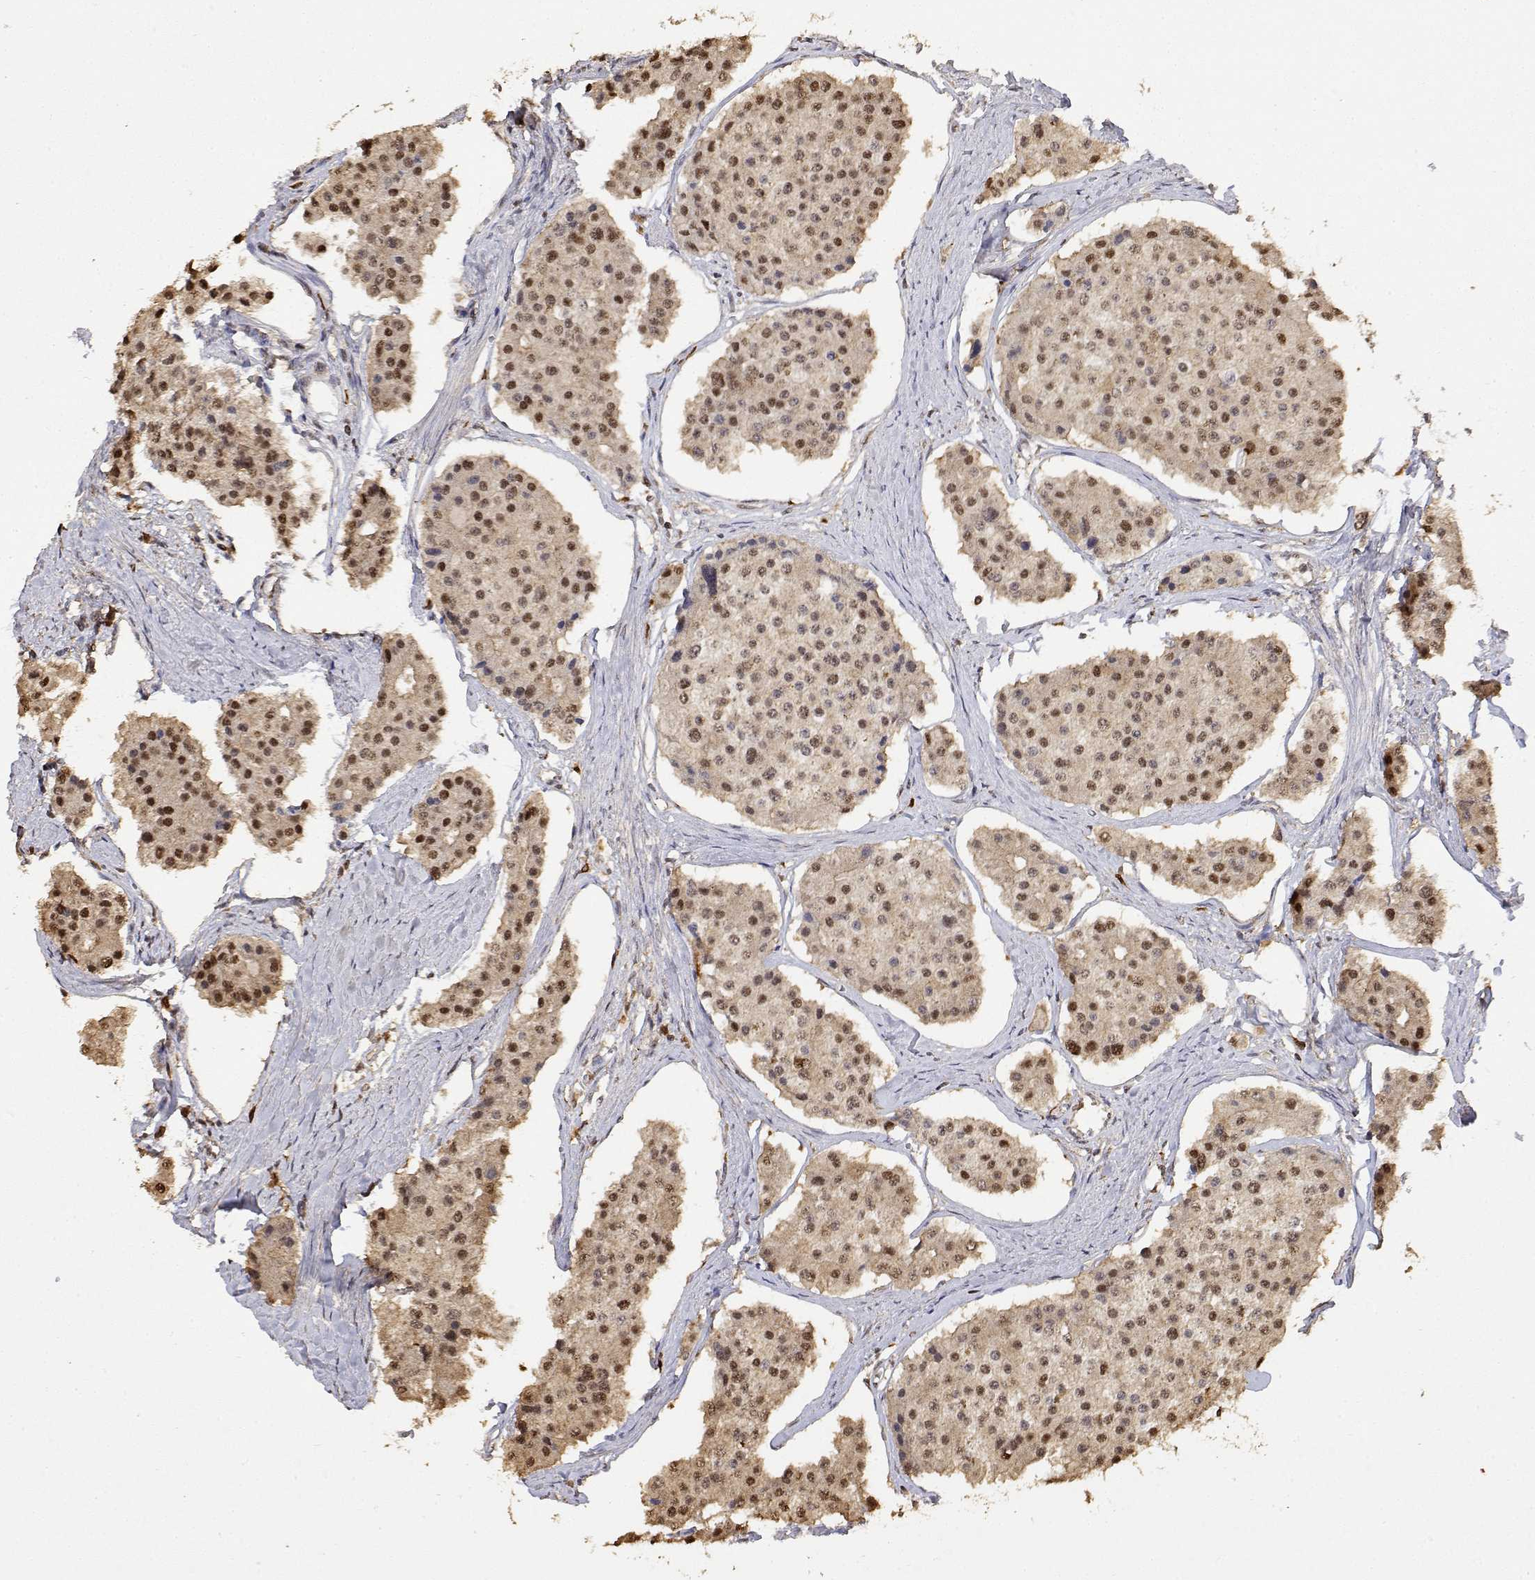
{"staining": {"intensity": "moderate", "quantity": ">75%", "location": "nuclear"}, "tissue": "carcinoid", "cell_type": "Tumor cells", "image_type": "cancer", "snomed": [{"axis": "morphology", "description": "Carcinoid, malignant, NOS"}, {"axis": "topography", "description": "Small intestine"}], "caption": "An immunohistochemistry (IHC) micrograph of neoplastic tissue is shown. Protein staining in brown highlights moderate nuclear positivity in carcinoid within tumor cells.", "gene": "TPI1", "patient": {"sex": "female", "age": 65}}